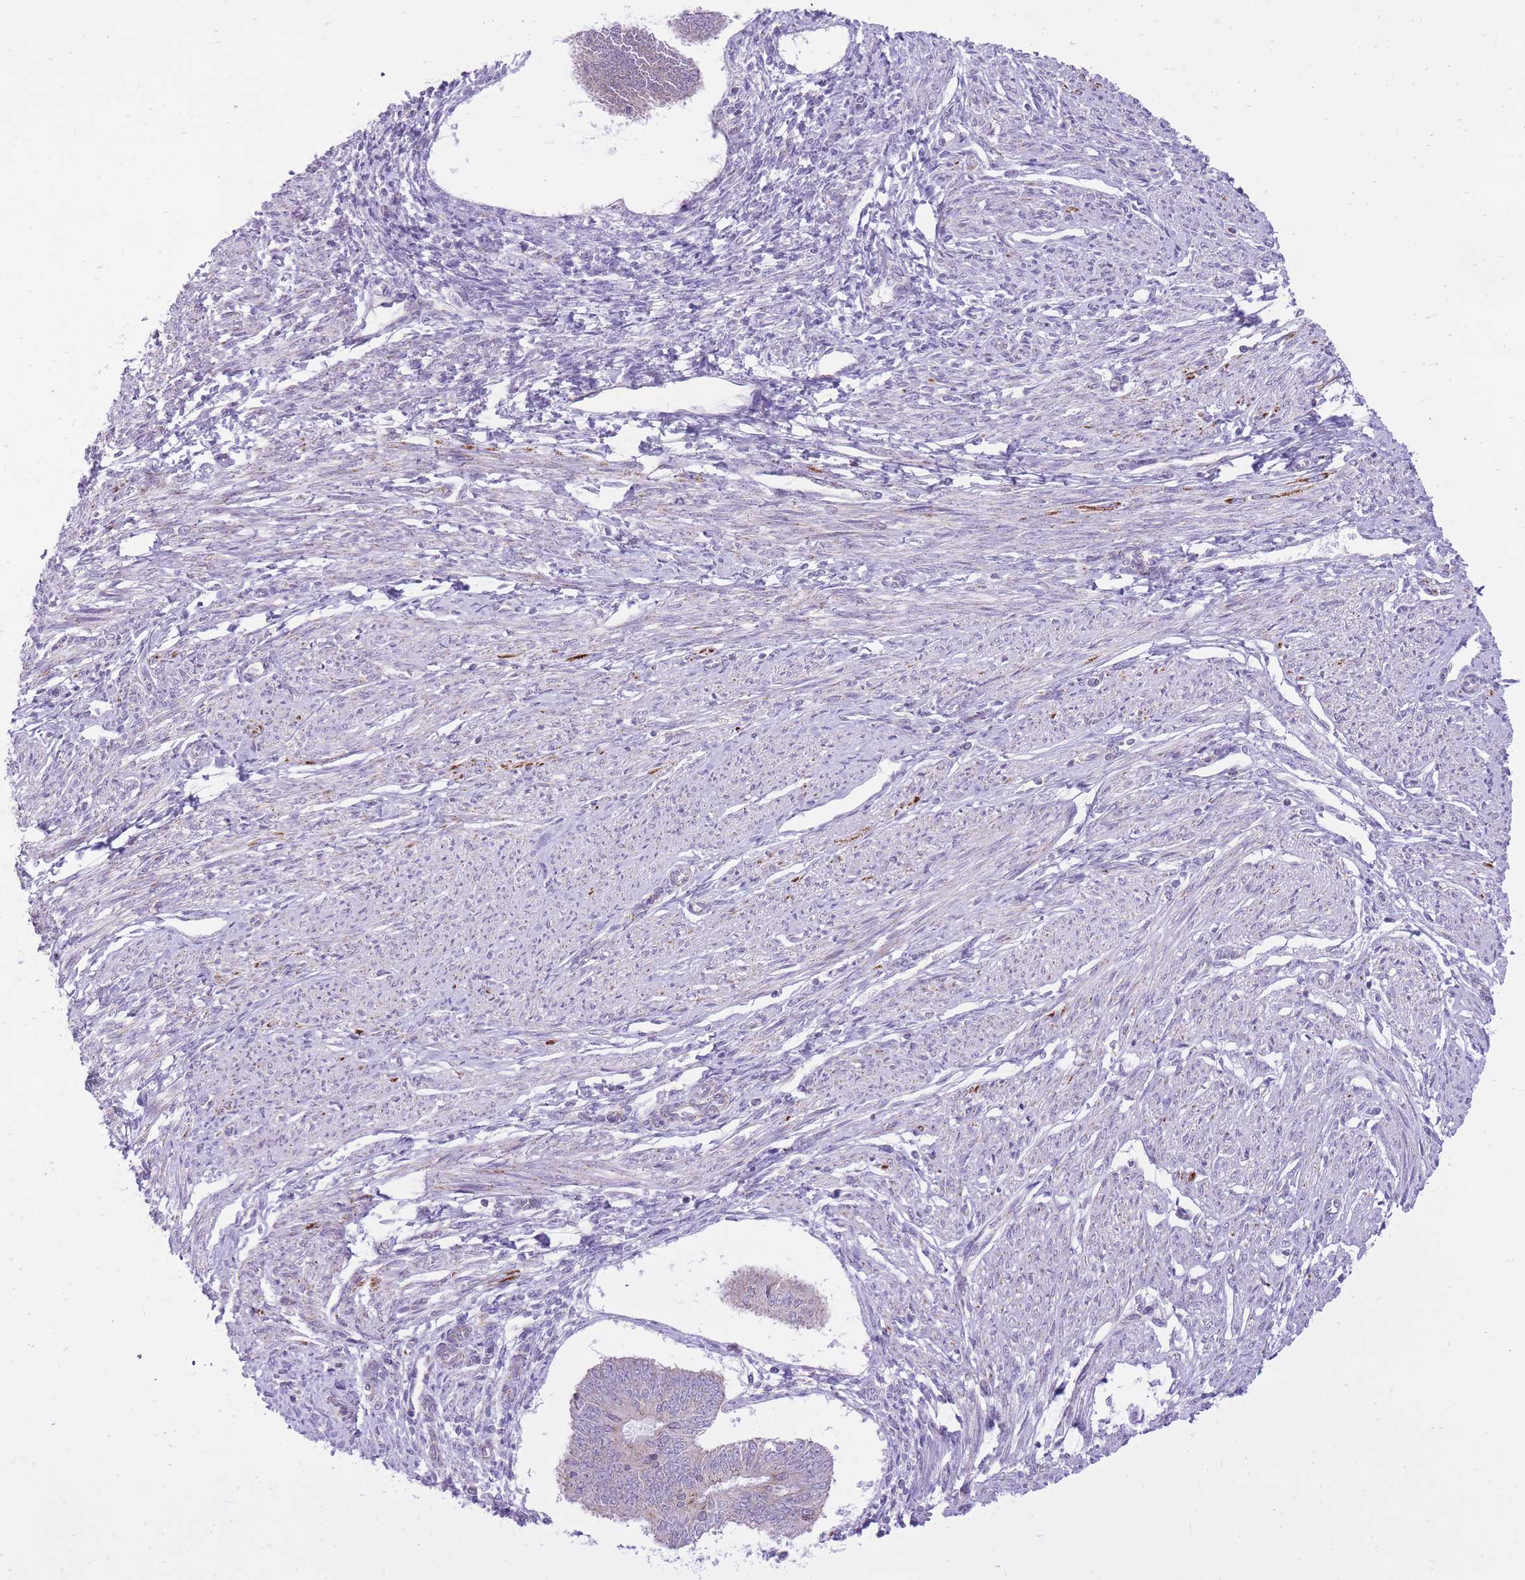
{"staining": {"intensity": "negative", "quantity": "none", "location": "none"}, "tissue": "endometrial cancer", "cell_type": "Tumor cells", "image_type": "cancer", "snomed": [{"axis": "morphology", "description": "Adenocarcinoma, NOS"}, {"axis": "topography", "description": "Endometrium"}], "caption": "This is a photomicrograph of immunohistochemistry (IHC) staining of adenocarcinoma (endometrial), which shows no positivity in tumor cells.", "gene": "DENND2D", "patient": {"sex": "female", "age": 58}}